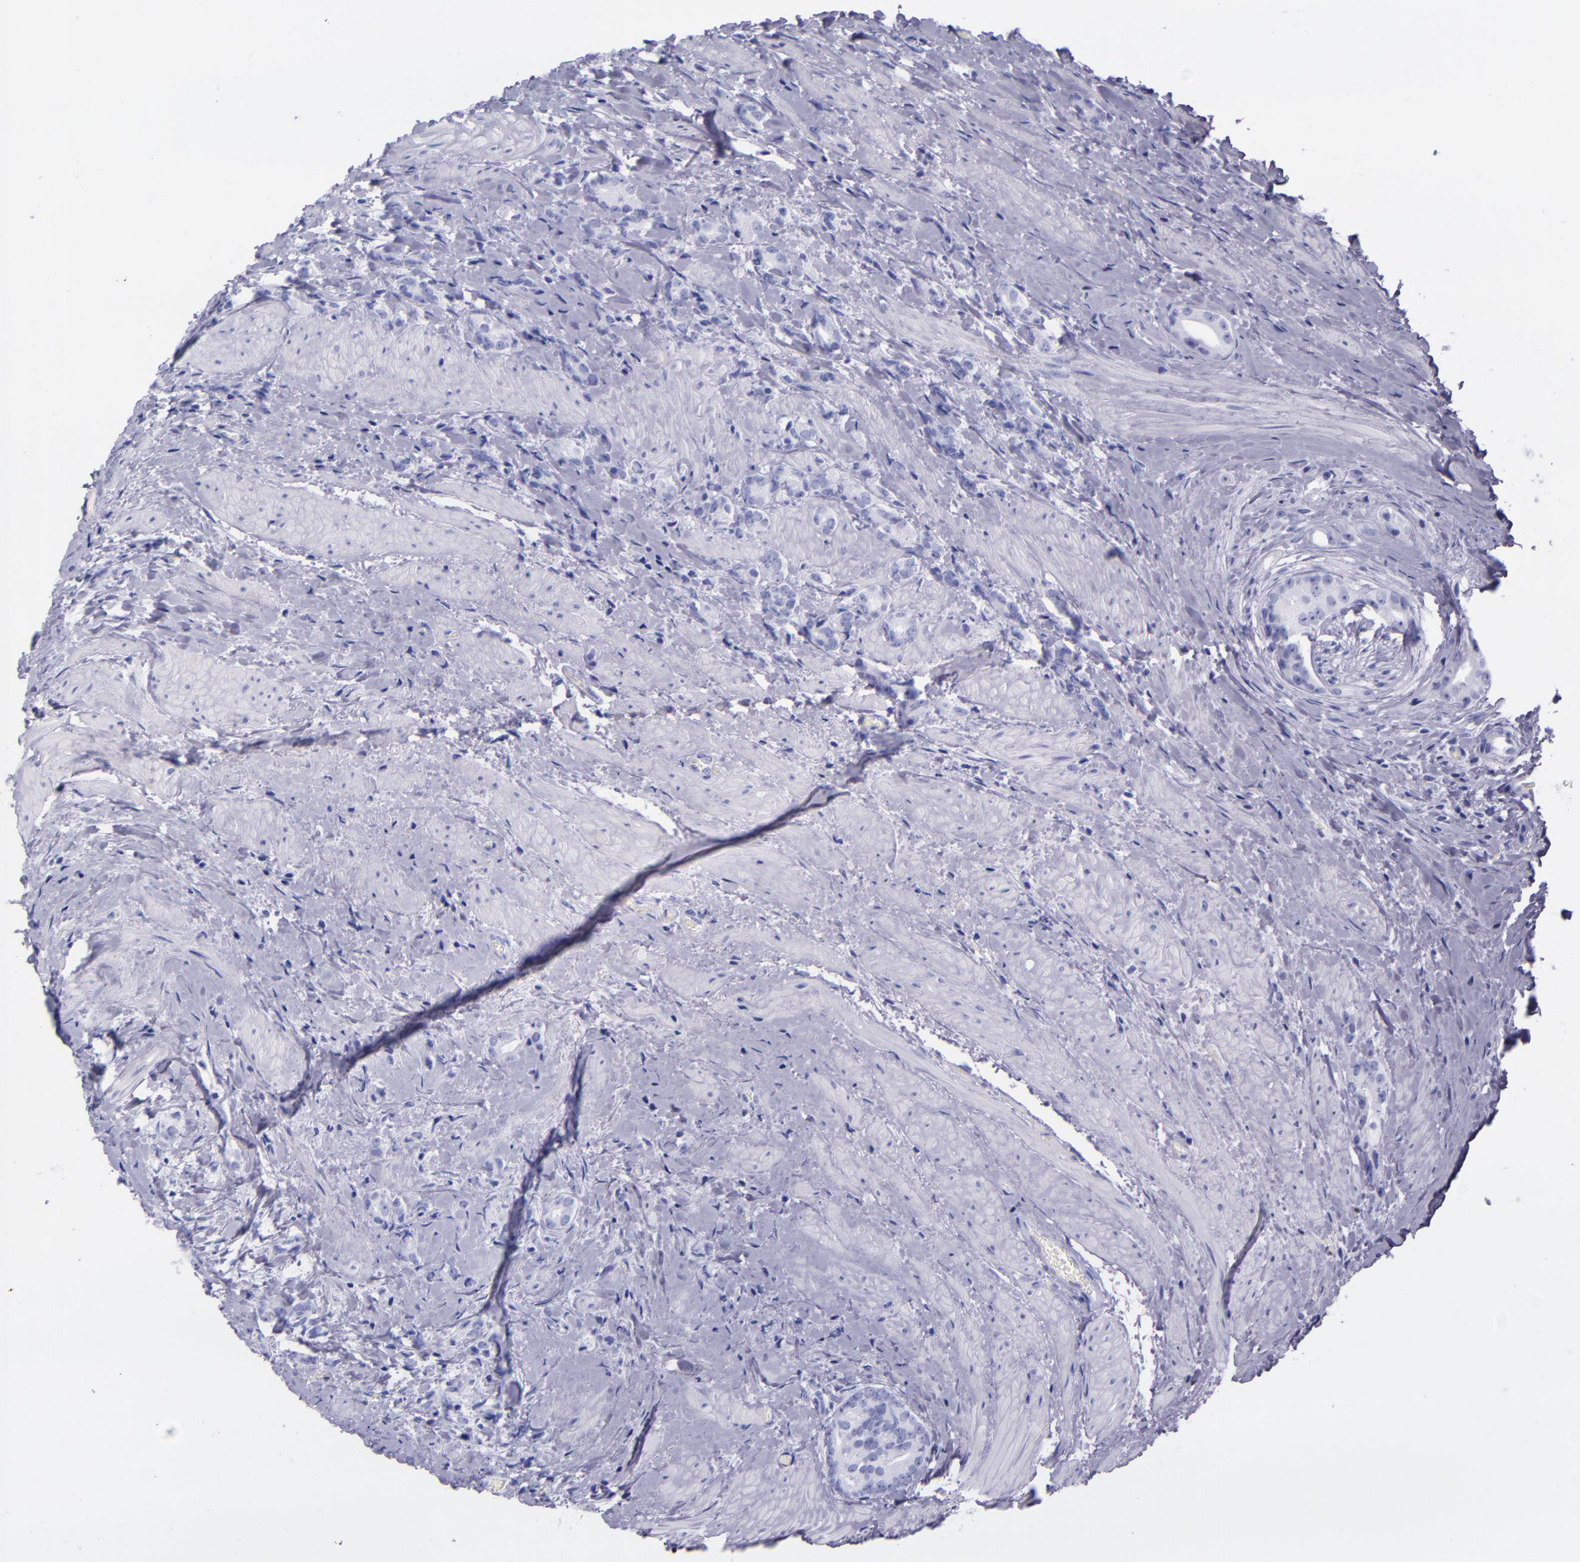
{"staining": {"intensity": "negative", "quantity": "none", "location": "none"}, "tissue": "prostate cancer", "cell_type": "Tumor cells", "image_type": "cancer", "snomed": [{"axis": "morphology", "description": "Adenocarcinoma, Medium grade"}, {"axis": "topography", "description": "Prostate"}], "caption": "This image is of prostate cancer stained with immunohistochemistry (IHC) to label a protein in brown with the nuclei are counter-stained blue. There is no expression in tumor cells. (DAB (3,3'-diaminobenzidine) IHC with hematoxylin counter stain).", "gene": "SFTPA2", "patient": {"sex": "male", "age": 59}}